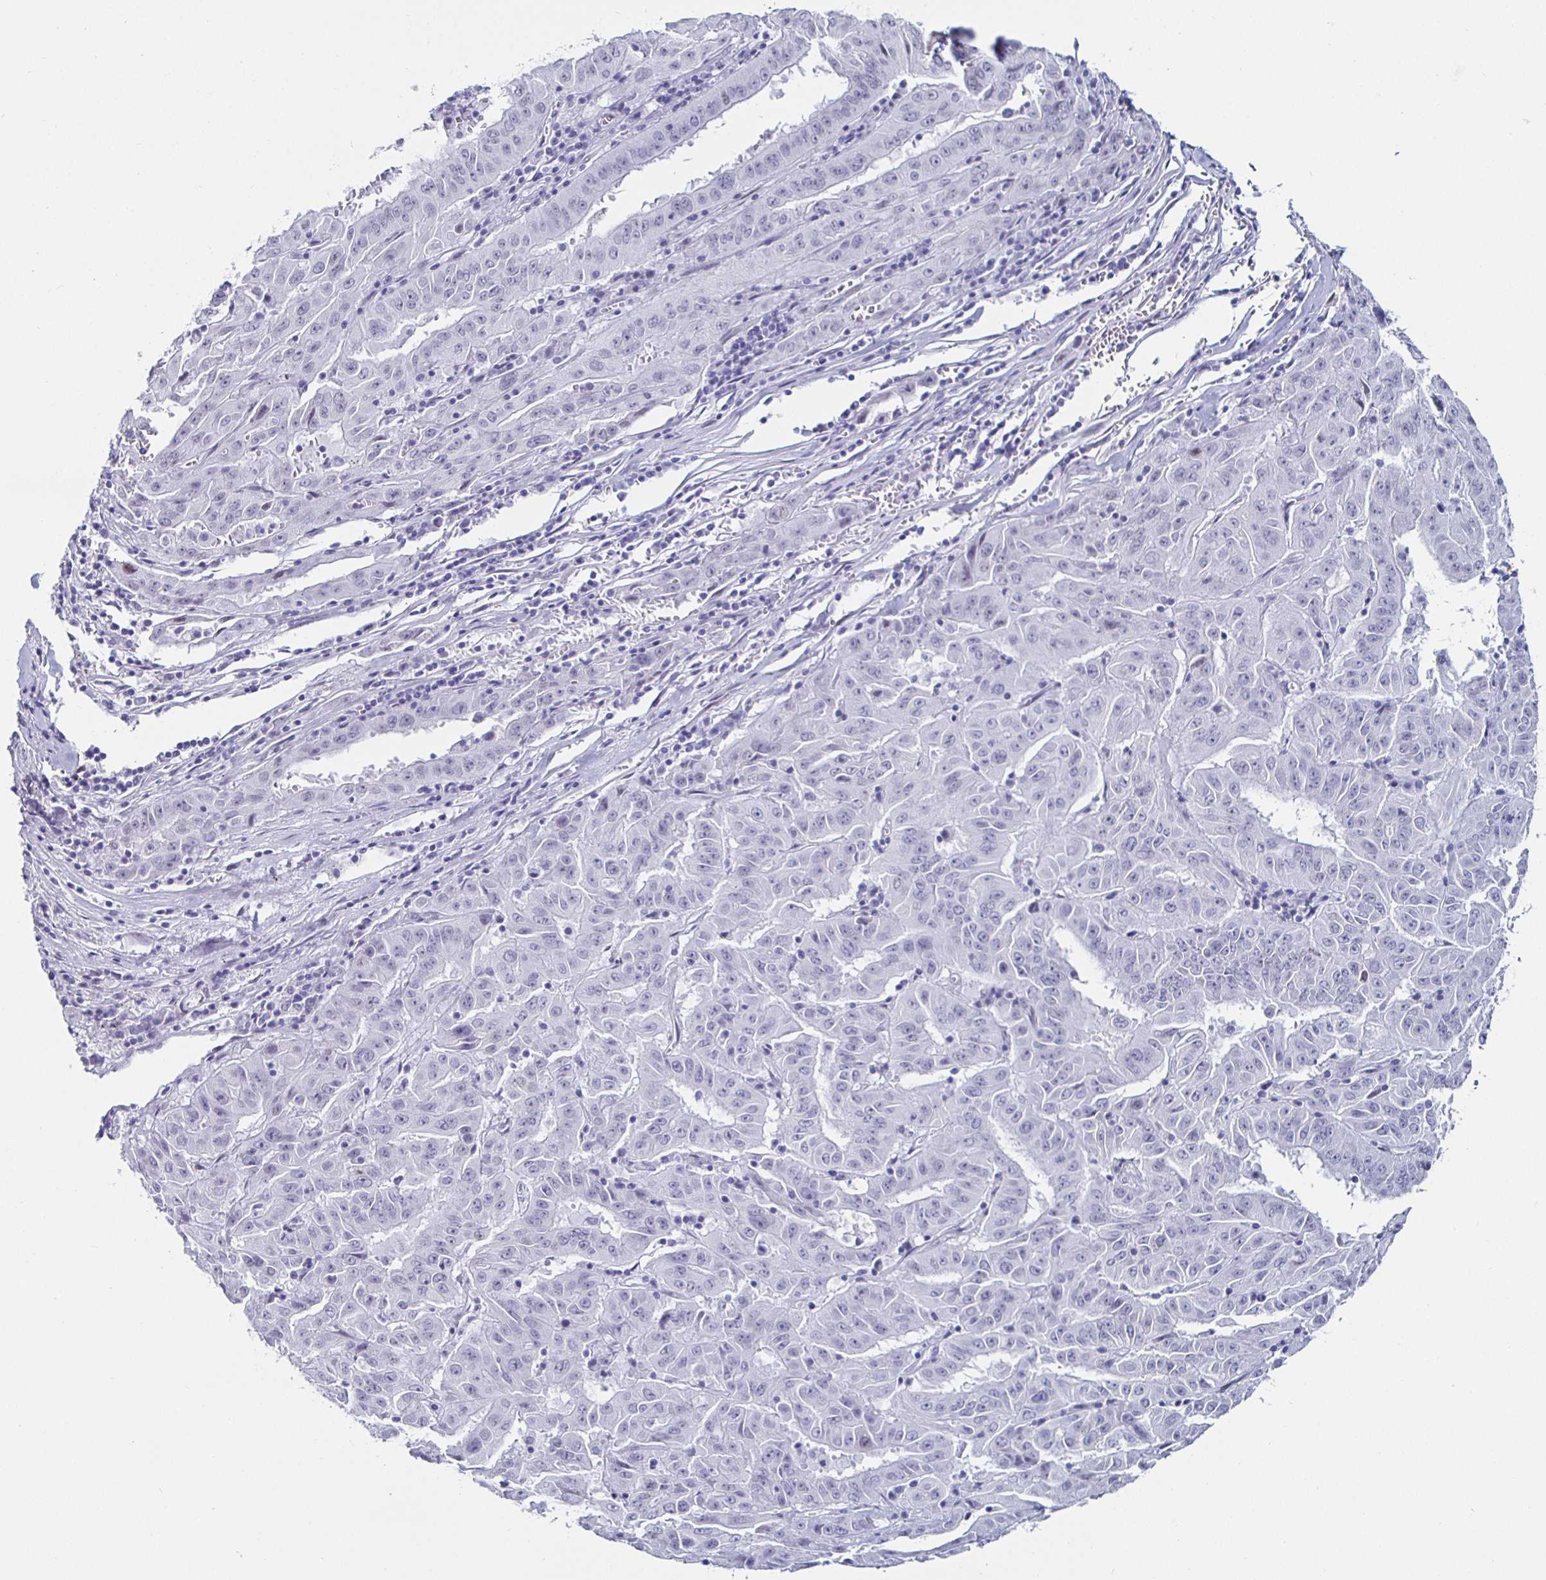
{"staining": {"intensity": "negative", "quantity": "none", "location": "none"}, "tissue": "pancreatic cancer", "cell_type": "Tumor cells", "image_type": "cancer", "snomed": [{"axis": "morphology", "description": "Adenocarcinoma, NOS"}, {"axis": "topography", "description": "Pancreas"}], "caption": "Immunohistochemical staining of human pancreatic cancer displays no significant expression in tumor cells.", "gene": "KRT4", "patient": {"sex": "male", "age": 63}}